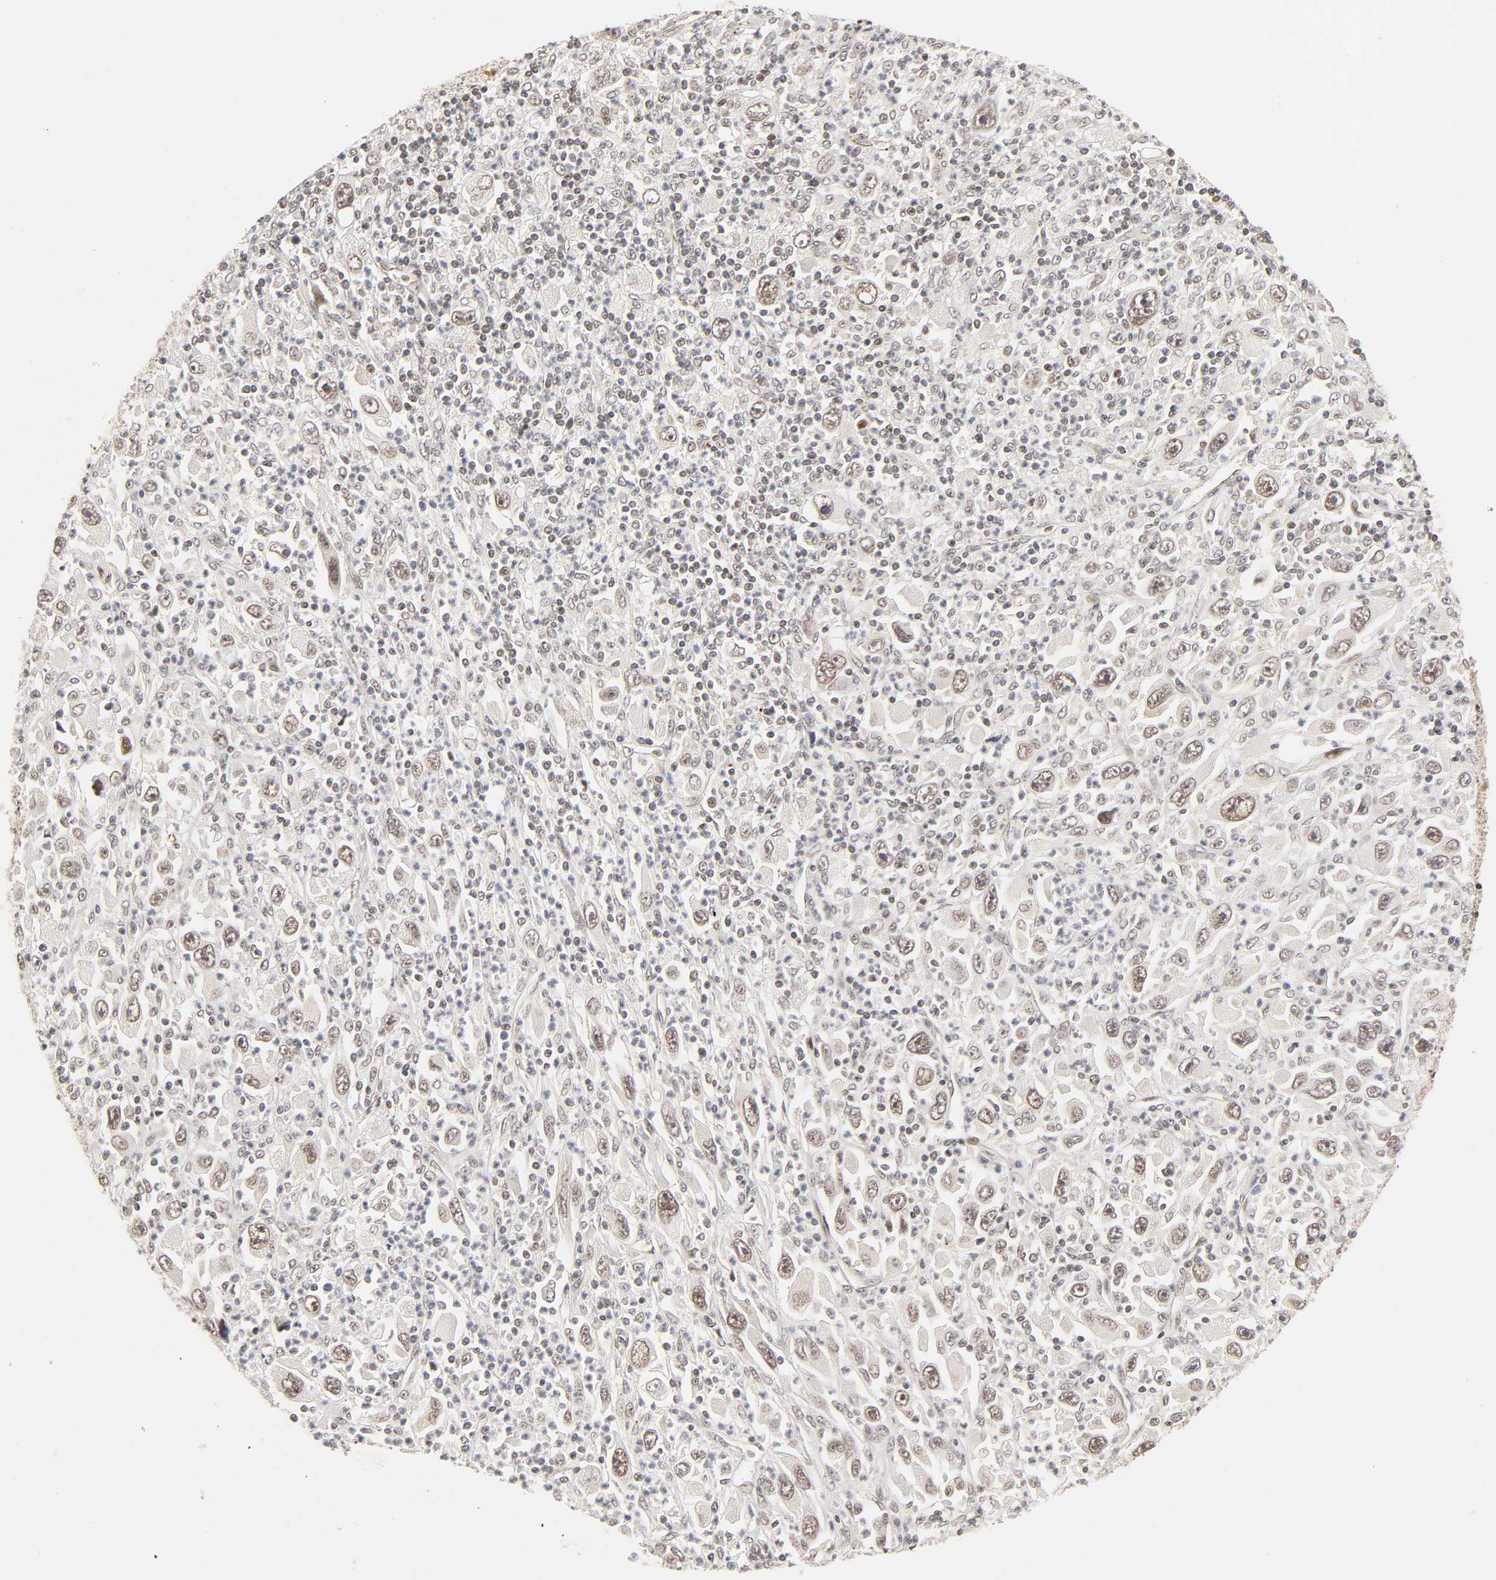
{"staining": {"intensity": "negative", "quantity": "none", "location": "none"}, "tissue": "melanoma", "cell_type": "Tumor cells", "image_type": "cancer", "snomed": [{"axis": "morphology", "description": "Malignant melanoma, Metastatic site"}, {"axis": "topography", "description": "Skin"}], "caption": "Histopathology image shows no significant protein positivity in tumor cells of malignant melanoma (metastatic site). (Stains: DAB immunohistochemistry with hematoxylin counter stain, Microscopy: brightfield microscopy at high magnification).", "gene": "TAF10", "patient": {"sex": "female", "age": 56}}